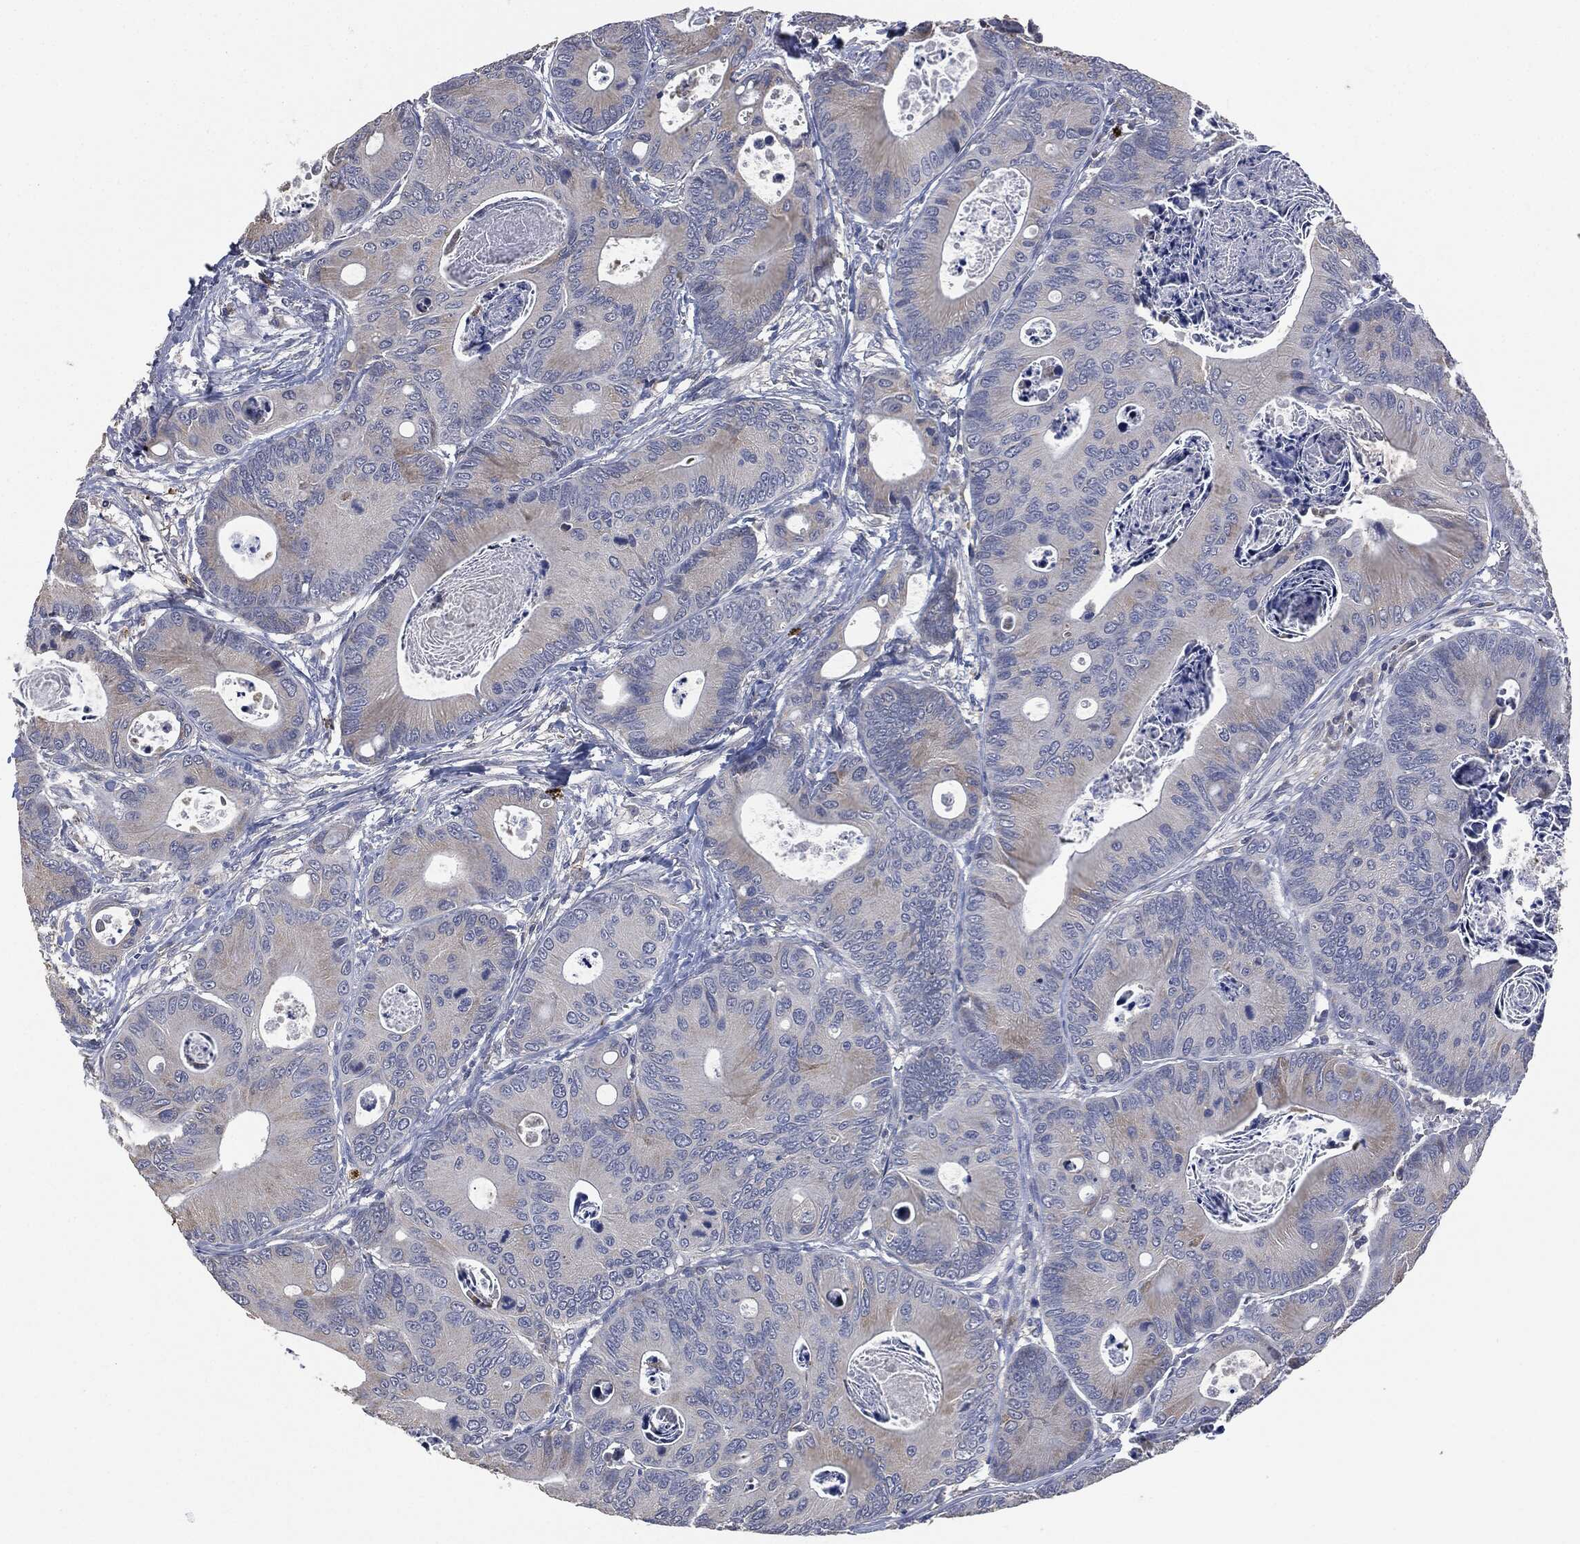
{"staining": {"intensity": "weak", "quantity": "<25%", "location": "cytoplasmic/membranous"}, "tissue": "colorectal cancer", "cell_type": "Tumor cells", "image_type": "cancer", "snomed": [{"axis": "morphology", "description": "Adenocarcinoma, NOS"}, {"axis": "topography", "description": "Colon"}], "caption": "Tumor cells are negative for protein expression in human adenocarcinoma (colorectal). (Stains: DAB immunohistochemistry (IHC) with hematoxylin counter stain, Microscopy: brightfield microscopy at high magnification).", "gene": "CD33", "patient": {"sex": "female", "age": 78}}